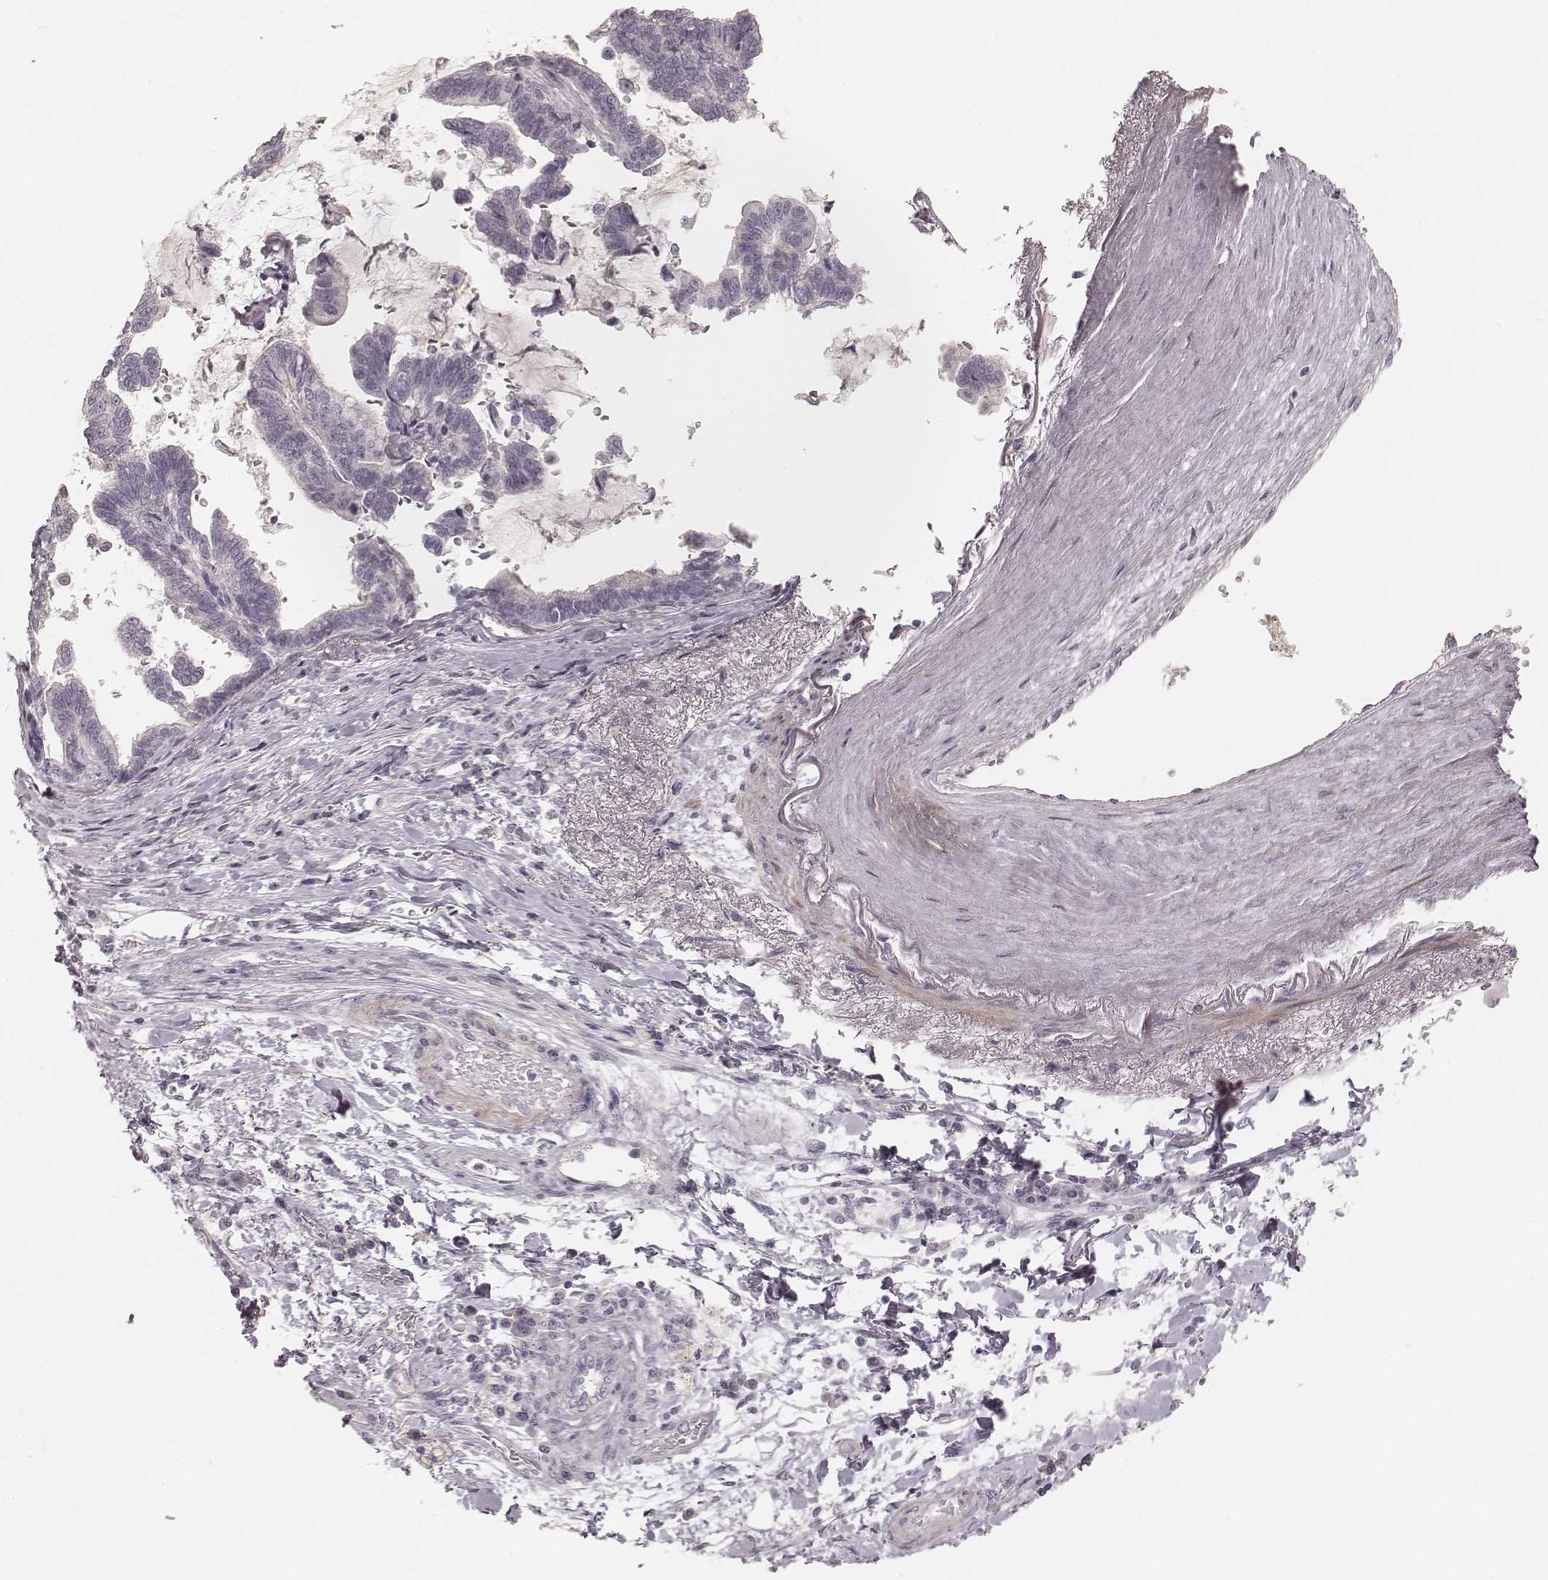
{"staining": {"intensity": "negative", "quantity": "none", "location": "none"}, "tissue": "stomach cancer", "cell_type": "Tumor cells", "image_type": "cancer", "snomed": [{"axis": "morphology", "description": "Adenocarcinoma, NOS"}, {"axis": "topography", "description": "Stomach"}], "caption": "High power microscopy micrograph of an immunohistochemistry (IHC) image of stomach cancer (adenocarcinoma), revealing no significant staining in tumor cells.", "gene": "SPATA24", "patient": {"sex": "male", "age": 83}}